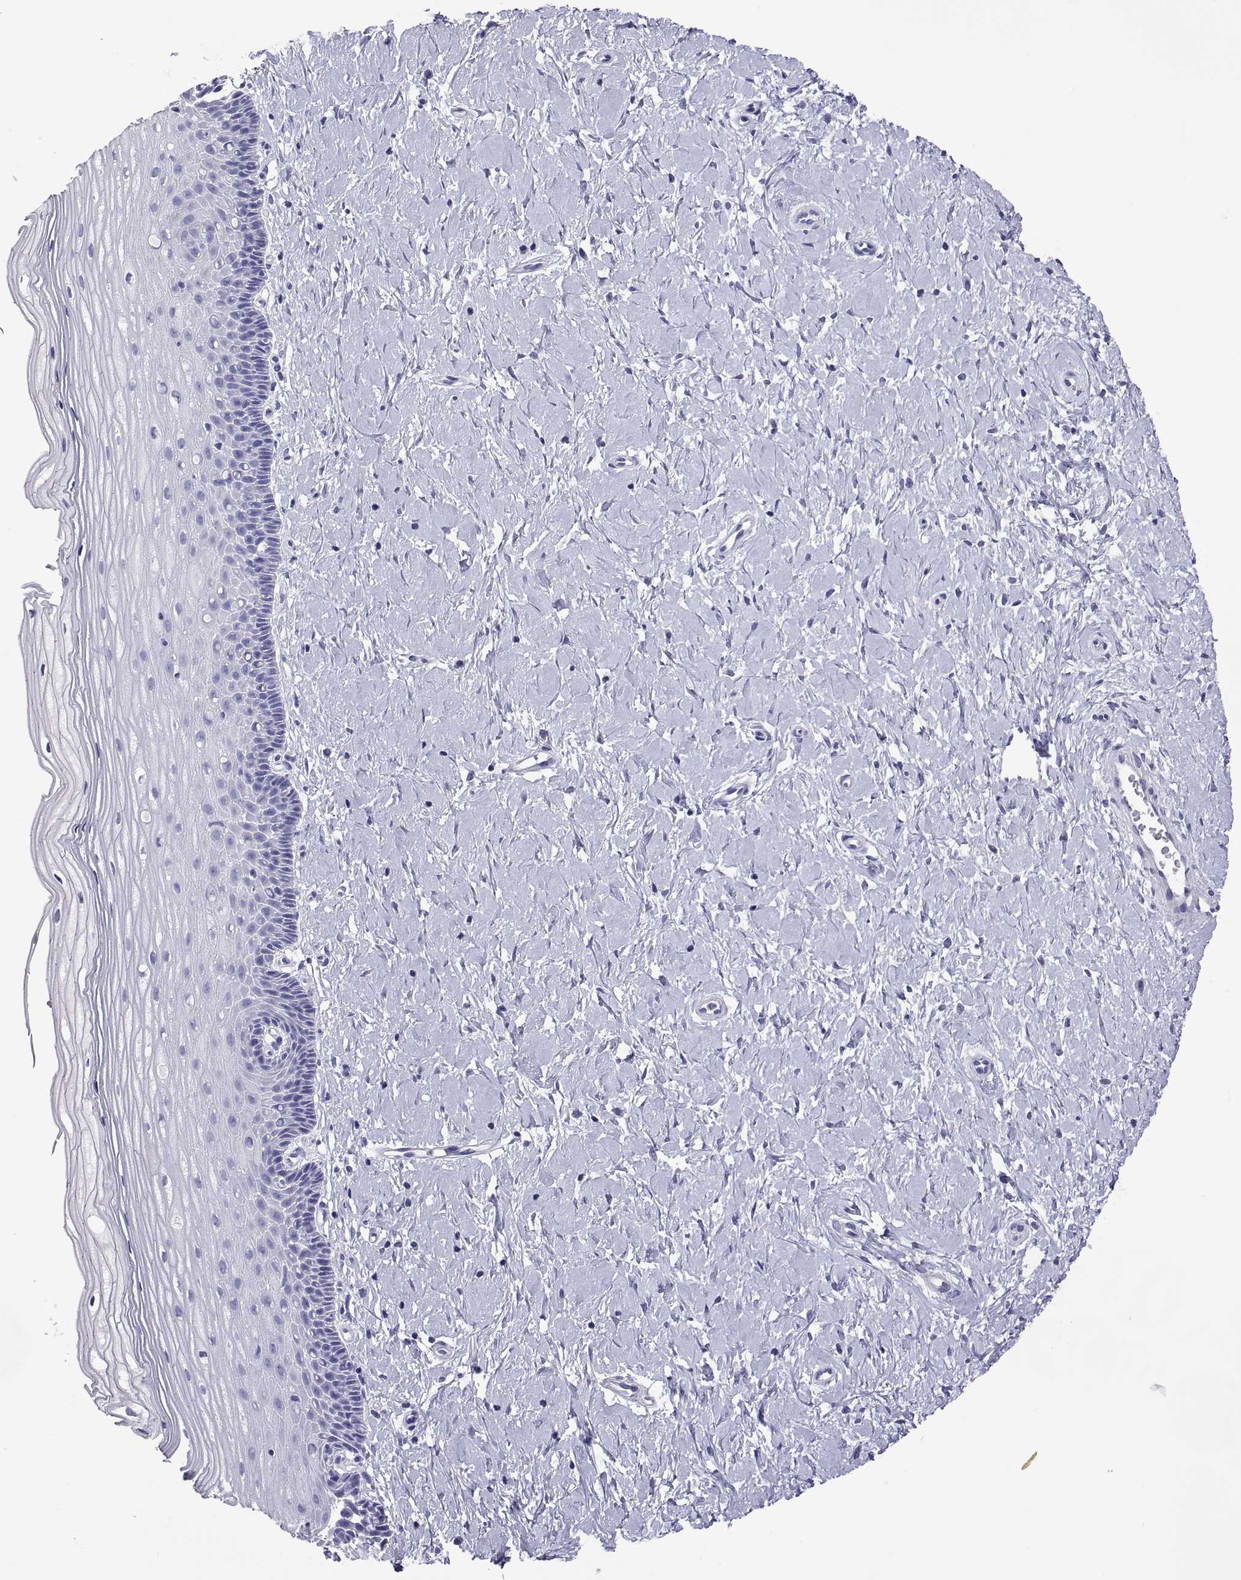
{"staining": {"intensity": "negative", "quantity": "none", "location": "none"}, "tissue": "cervix", "cell_type": "Glandular cells", "image_type": "normal", "snomed": [{"axis": "morphology", "description": "Normal tissue, NOS"}, {"axis": "topography", "description": "Cervix"}], "caption": "The photomicrograph exhibits no significant expression in glandular cells of cervix. (DAB immunohistochemistry, high magnification).", "gene": "BSPH1", "patient": {"sex": "female", "age": 37}}